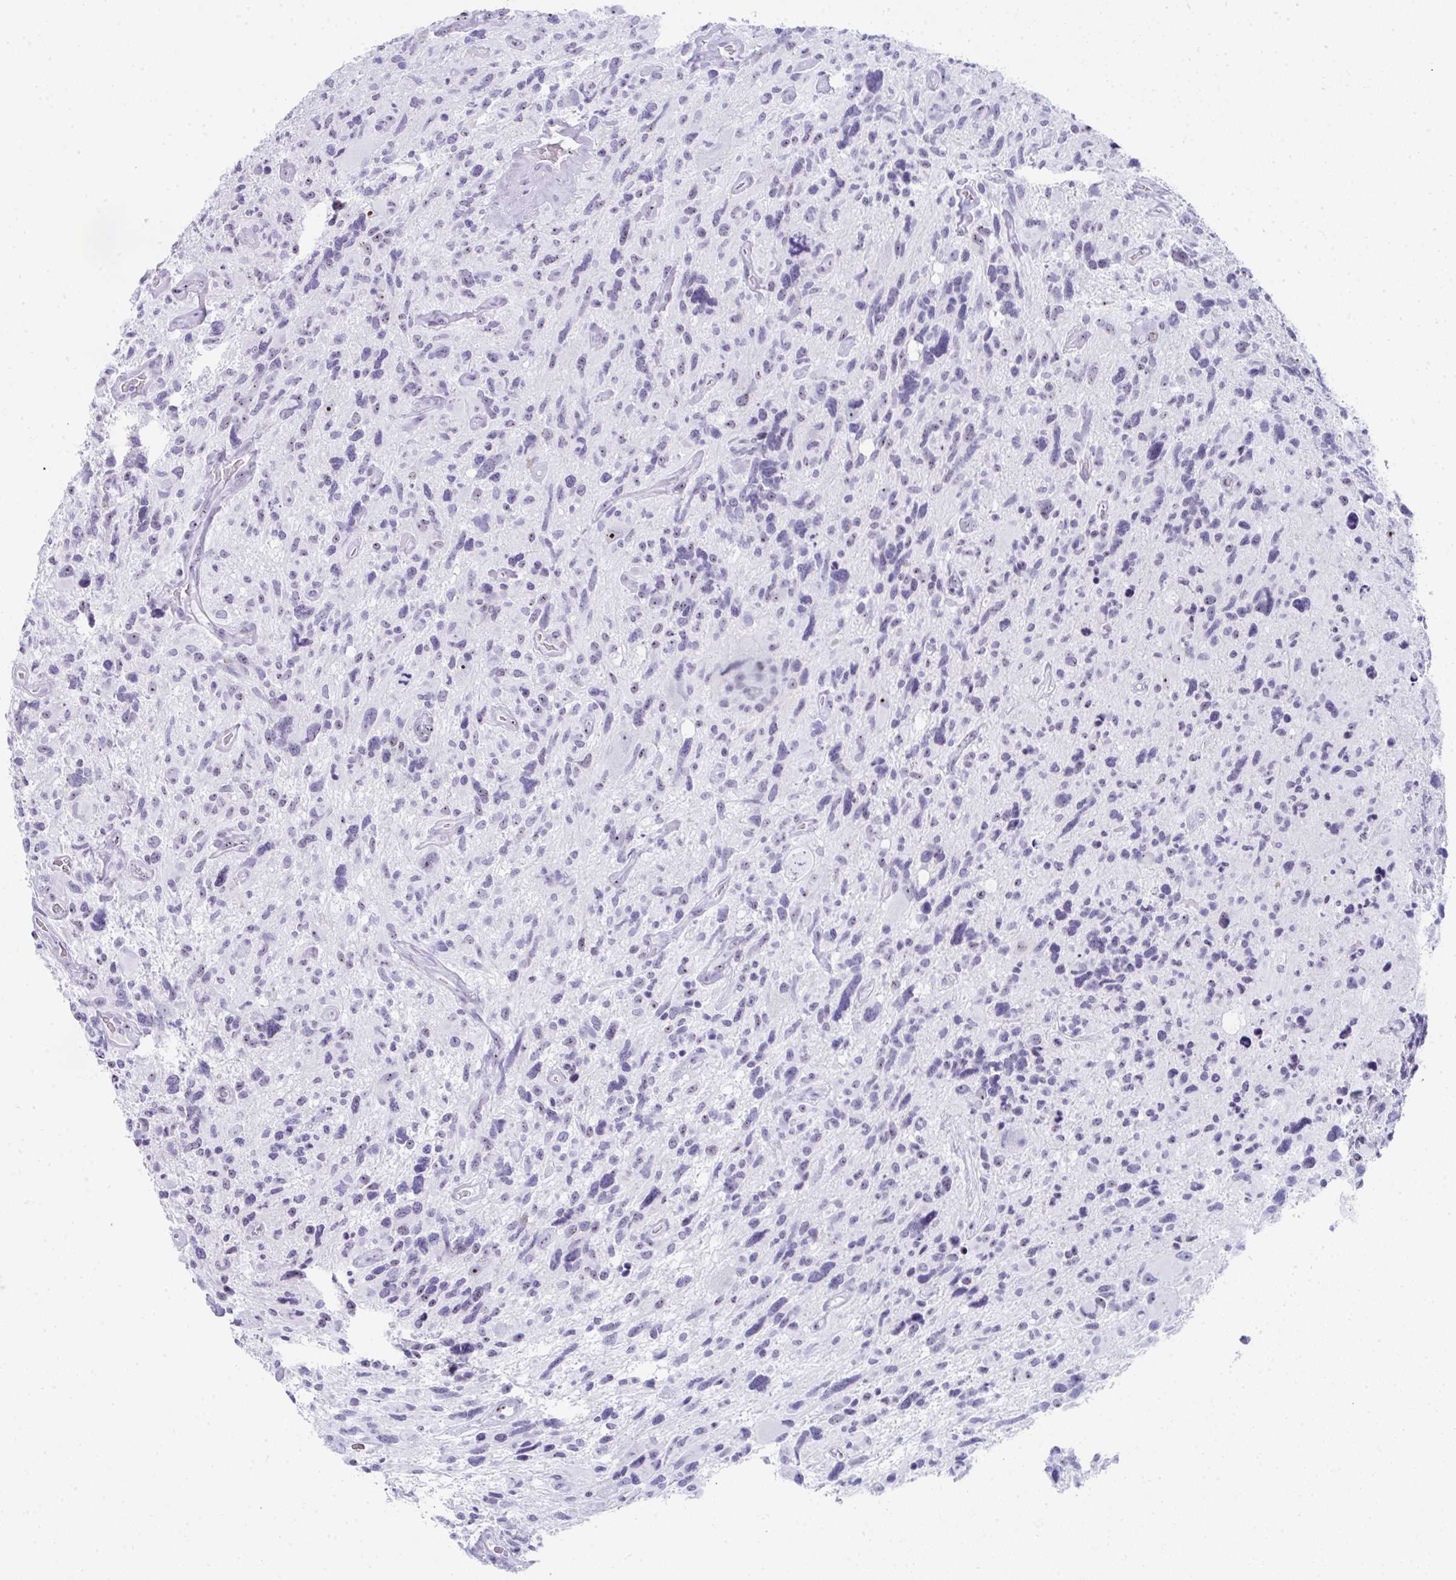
{"staining": {"intensity": "negative", "quantity": "none", "location": "none"}, "tissue": "glioma", "cell_type": "Tumor cells", "image_type": "cancer", "snomed": [{"axis": "morphology", "description": "Glioma, malignant, High grade"}, {"axis": "topography", "description": "Brain"}], "caption": "There is no significant positivity in tumor cells of glioma.", "gene": "NOP10", "patient": {"sex": "male", "age": 49}}